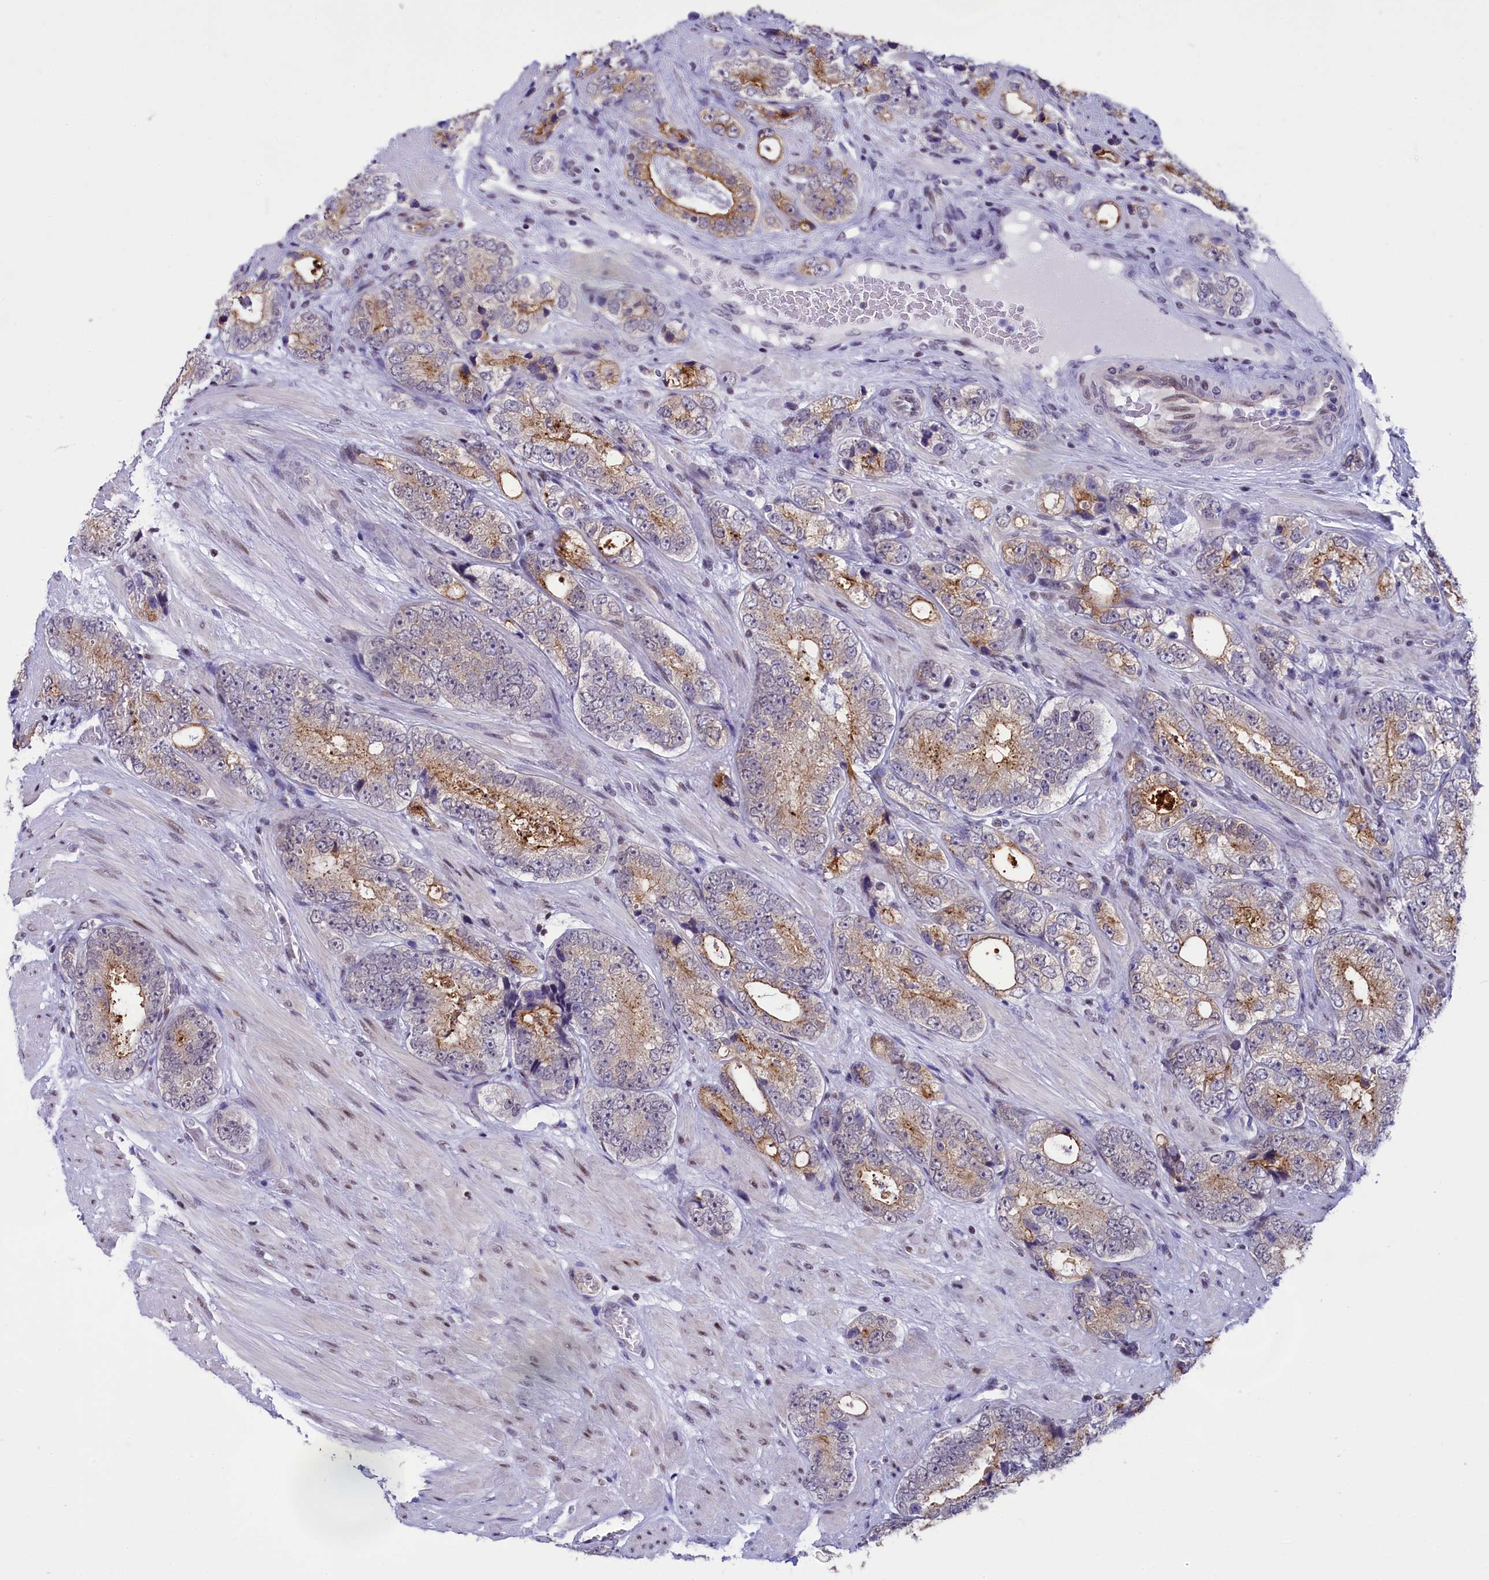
{"staining": {"intensity": "moderate", "quantity": "25%-75%", "location": "cytoplasmic/membranous"}, "tissue": "prostate cancer", "cell_type": "Tumor cells", "image_type": "cancer", "snomed": [{"axis": "morphology", "description": "Adenocarcinoma, High grade"}, {"axis": "topography", "description": "Prostate"}], "caption": "Protein expression by immunohistochemistry (IHC) reveals moderate cytoplasmic/membranous positivity in approximately 25%-75% of tumor cells in prostate cancer.", "gene": "SPIRE2", "patient": {"sex": "male", "age": 56}}